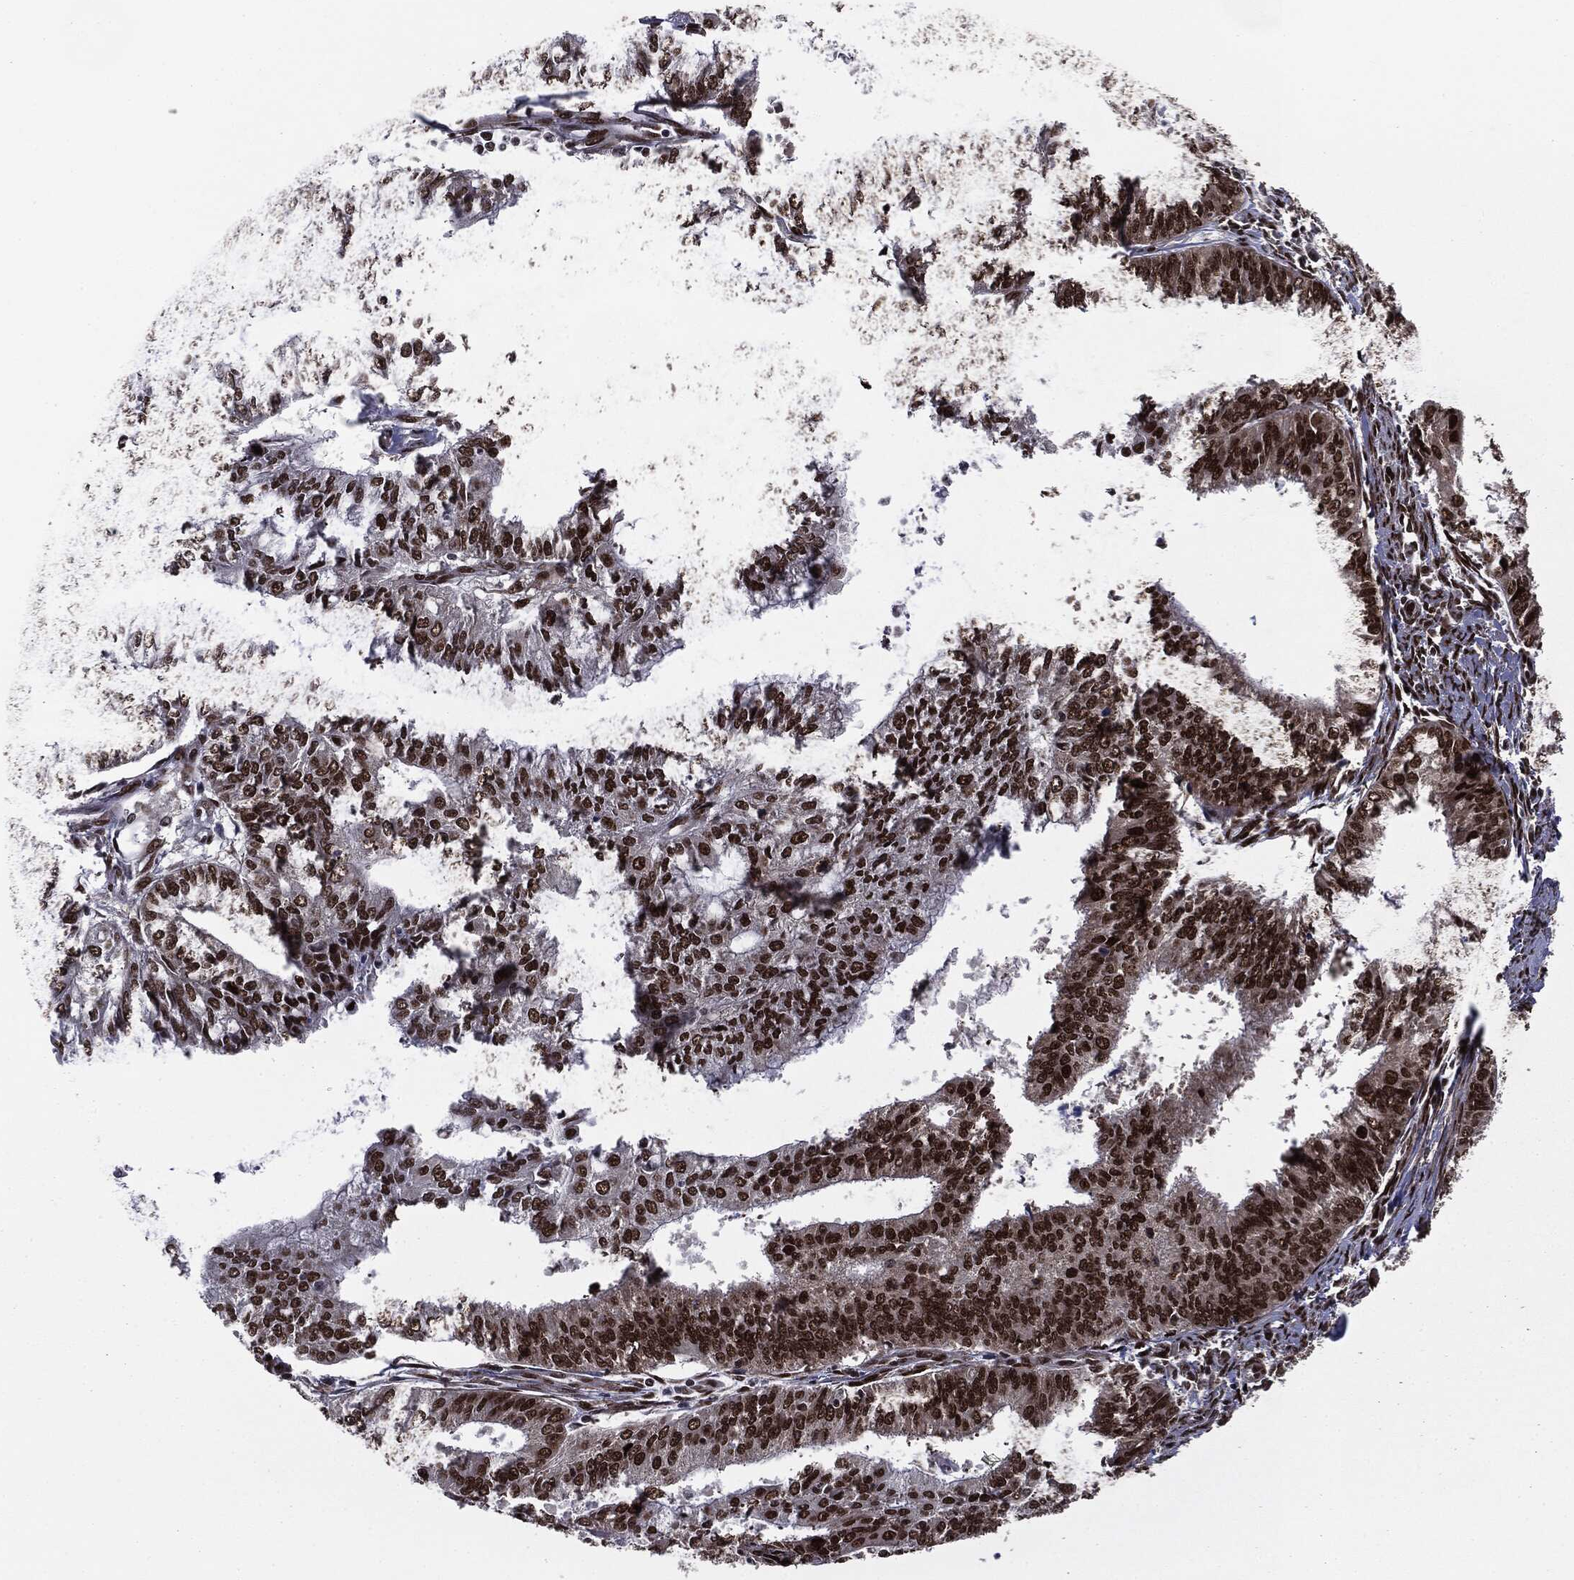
{"staining": {"intensity": "strong", "quantity": ">75%", "location": "nuclear"}, "tissue": "endometrial cancer", "cell_type": "Tumor cells", "image_type": "cancer", "snomed": [{"axis": "morphology", "description": "Adenocarcinoma, NOS"}, {"axis": "topography", "description": "Endometrium"}], "caption": "Immunohistochemical staining of human adenocarcinoma (endometrial) demonstrates strong nuclear protein staining in approximately >75% of tumor cells. The protein is stained brown, and the nuclei are stained in blue (DAB IHC with brightfield microscopy, high magnification).", "gene": "DVL2", "patient": {"sex": "female", "age": 61}}